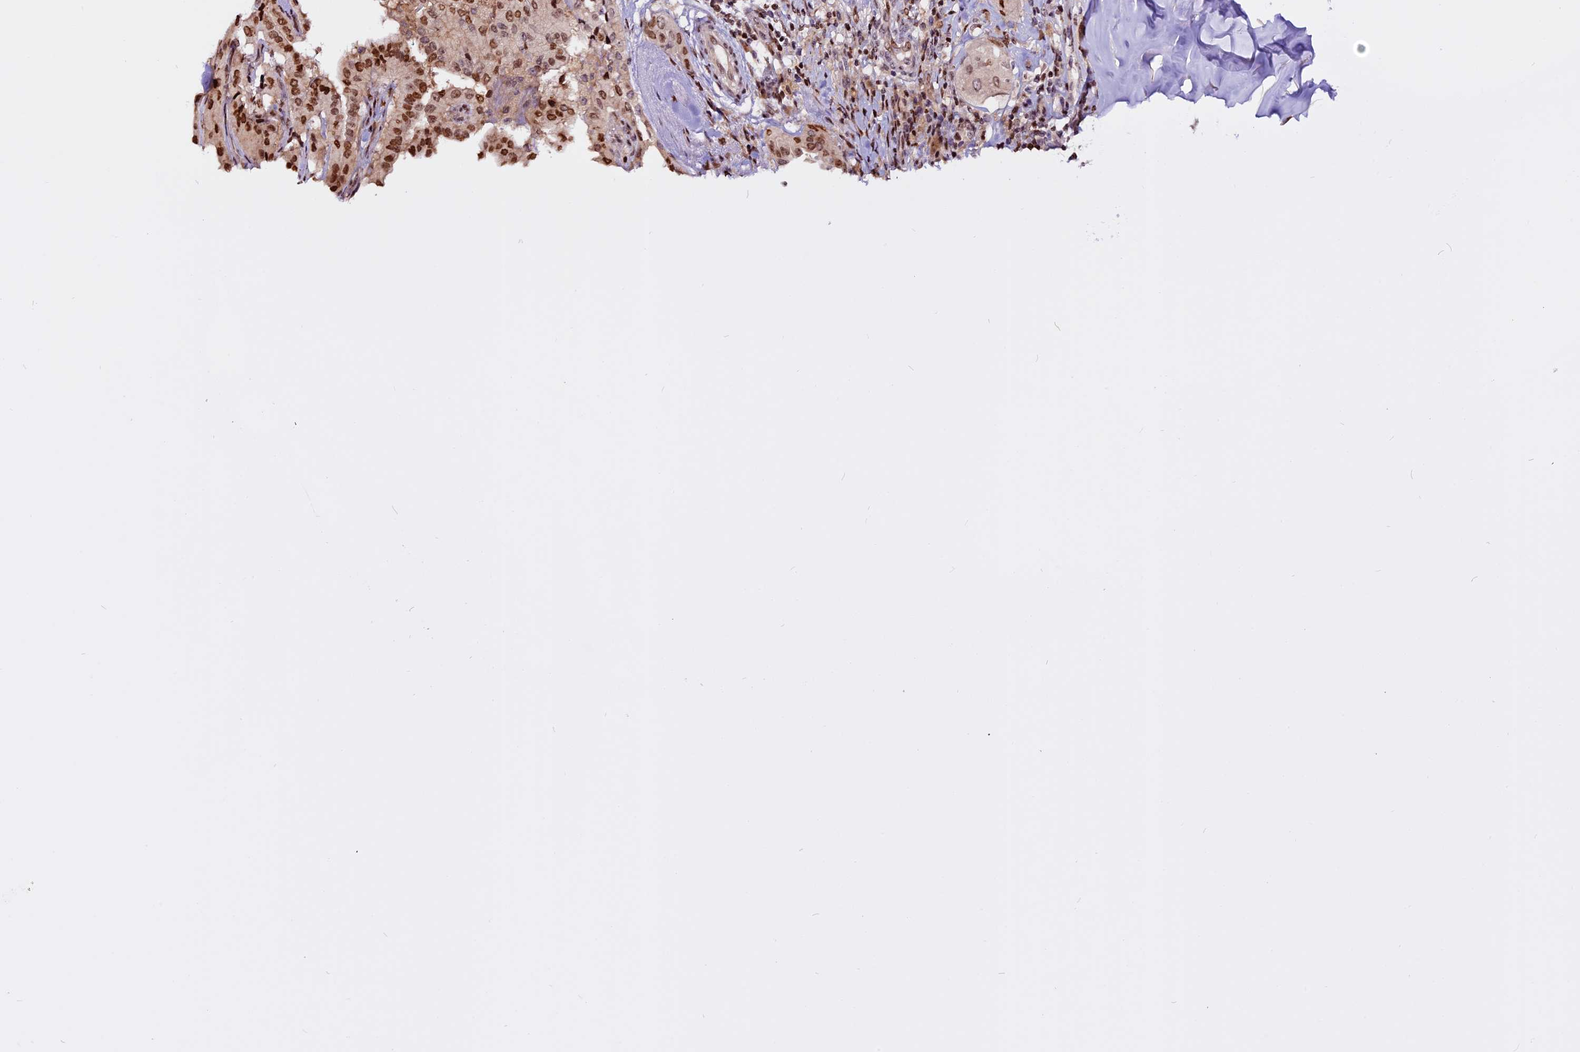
{"staining": {"intensity": "moderate", "quantity": ">75%", "location": "nuclear"}, "tissue": "thyroid cancer", "cell_type": "Tumor cells", "image_type": "cancer", "snomed": [{"axis": "morphology", "description": "Papillary adenocarcinoma, NOS"}, {"axis": "topography", "description": "Thyroid gland"}], "caption": "Papillary adenocarcinoma (thyroid) was stained to show a protein in brown. There is medium levels of moderate nuclear staining in approximately >75% of tumor cells. Immunohistochemistry stains the protein of interest in brown and the nuclei are stained blue.", "gene": "RINL", "patient": {"sex": "female", "age": 59}}